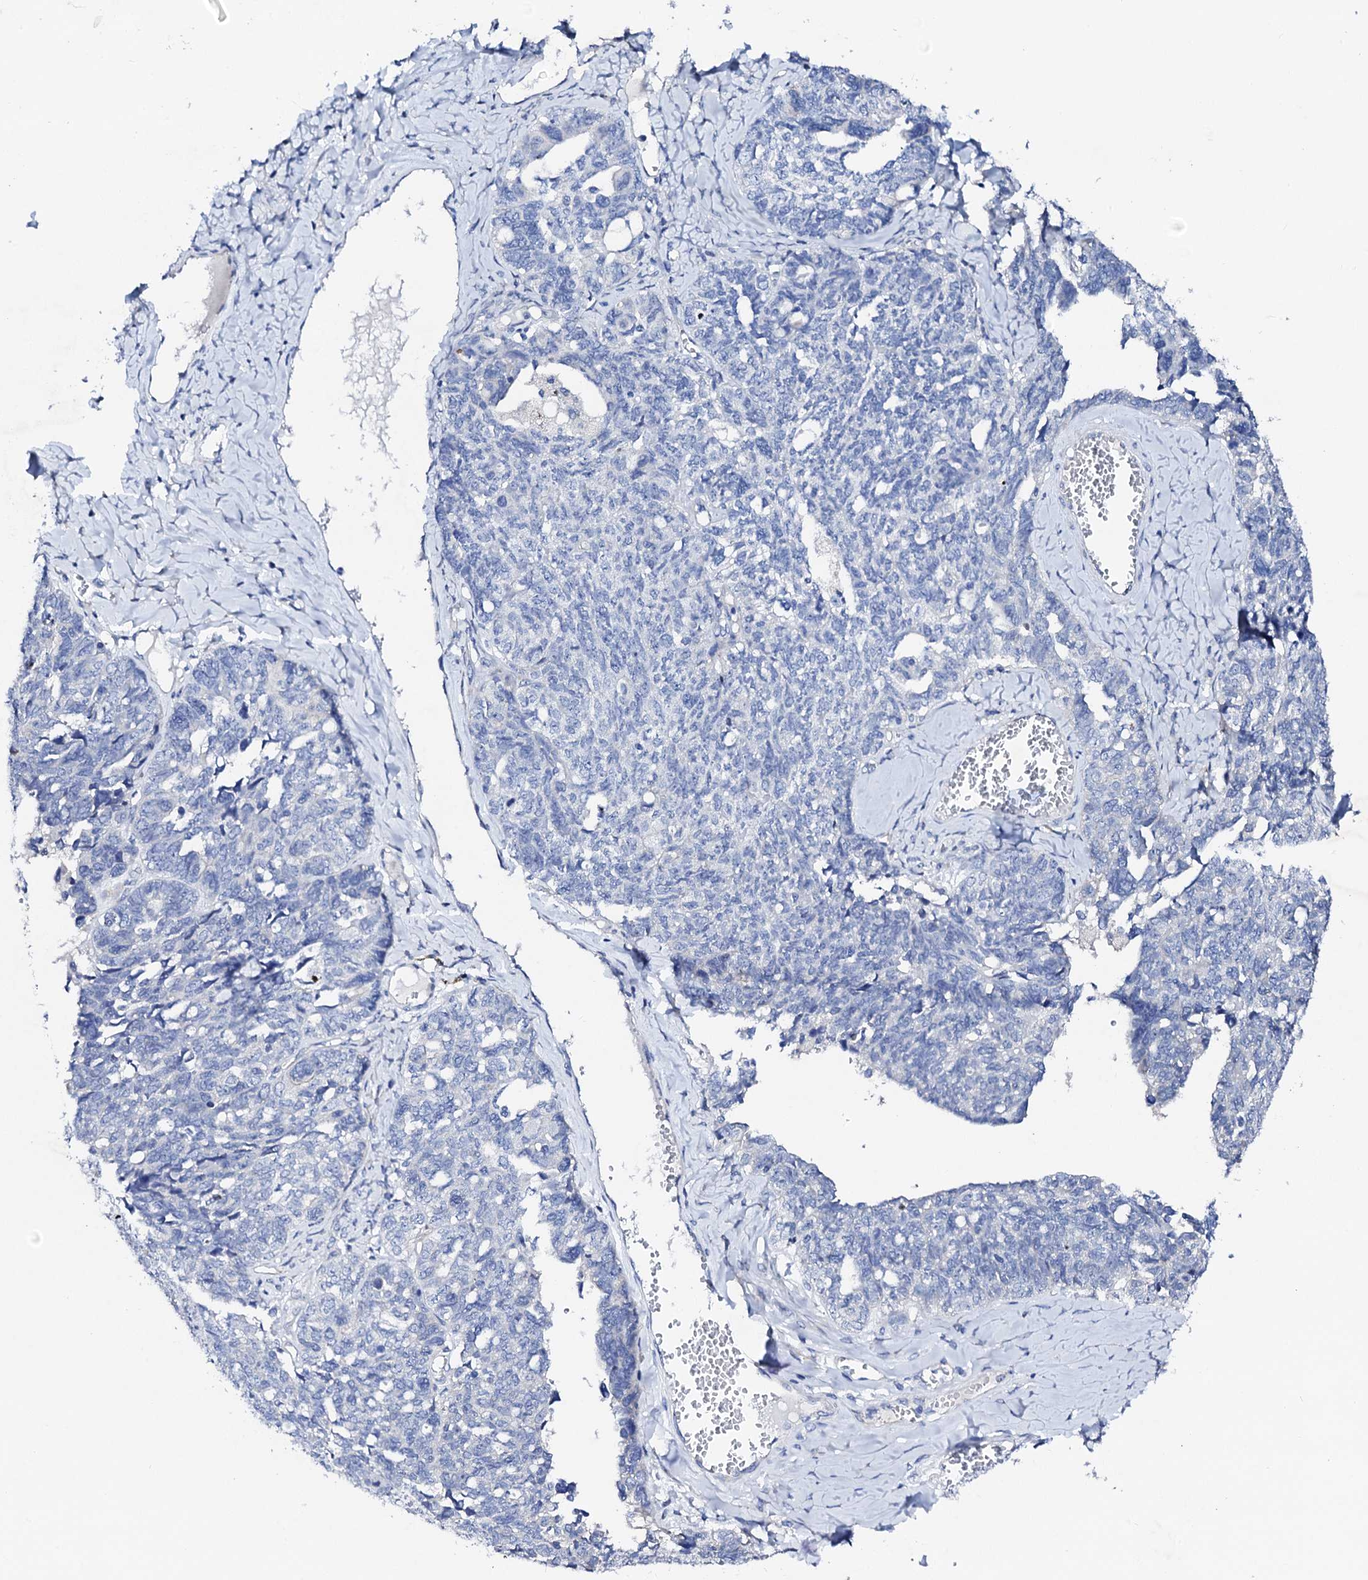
{"staining": {"intensity": "negative", "quantity": "none", "location": "none"}, "tissue": "ovarian cancer", "cell_type": "Tumor cells", "image_type": "cancer", "snomed": [{"axis": "morphology", "description": "Cystadenocarcinoma, serous, NOS"}, {"axis": "topography", "description": "Ovary"}], "caption": "Ovarian serous cystadenocarcinoma was stained to show a protein in brown. There is no significant positivity in tumor cells. (IHC, brightfield microscopy, high magnification).", "gene": "TRDN", "patient": {"sex": "female", "age": 79}}